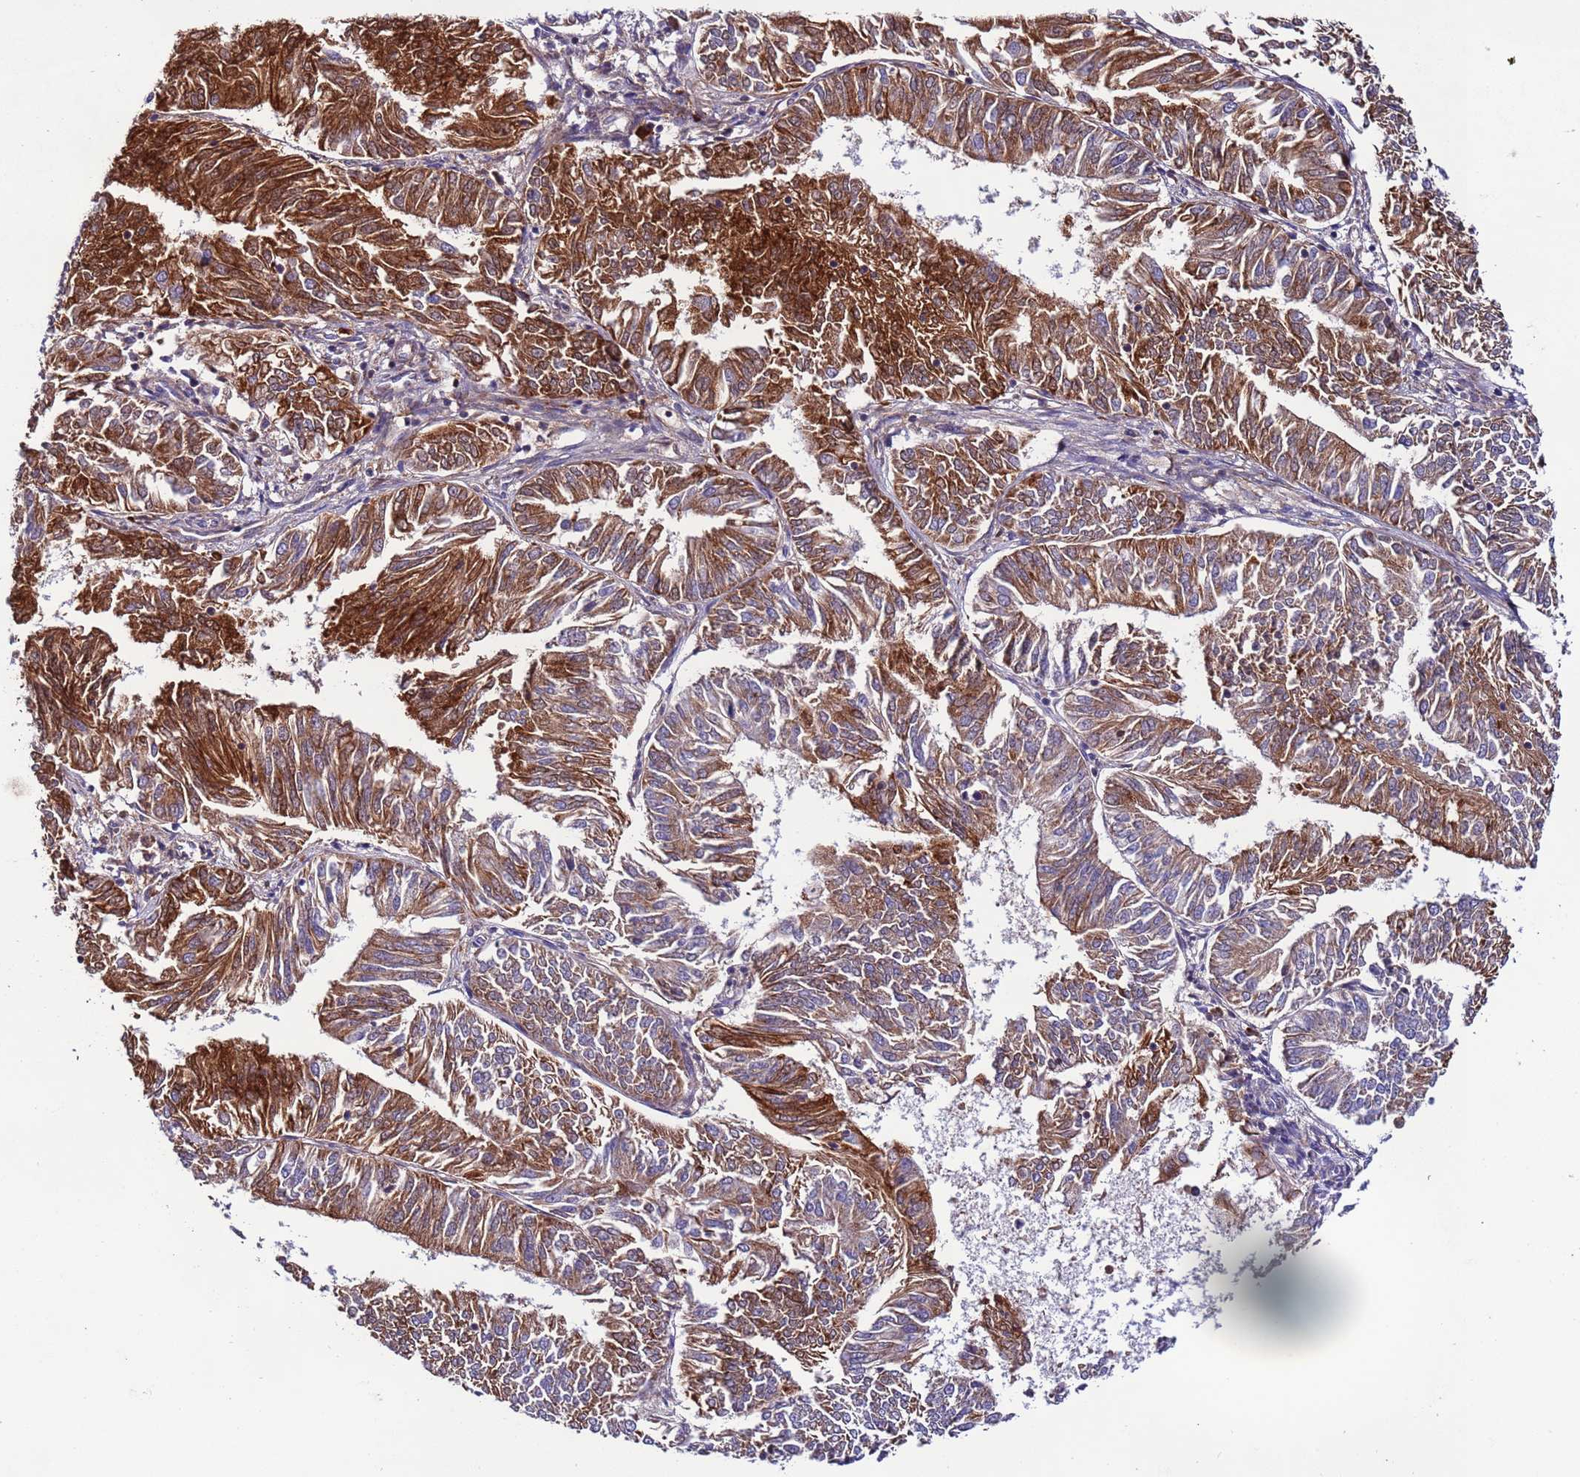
{"staining": {"intensity": "strong", "quantity": "<25%", "location": "cytoplasmic/membranous"}, "tissue": "endometrial cancer", "cell_type": "Tumor cells", "image_type": "cancer", "snomed": [{"axis": "morphology", "description": "Adenocarcinoma, NOS"}, {"axis": "topography", "description": "Endometrium"}], "caption": "The micrograph demonstrates a brown stain indicating the presence of a protein in the cytoplasmic/membranous of tumor cells in endometrial cancer (adenocarcinoma).", "gene": "SPCS1", "patient": {"sex": "female", "age": 58}}